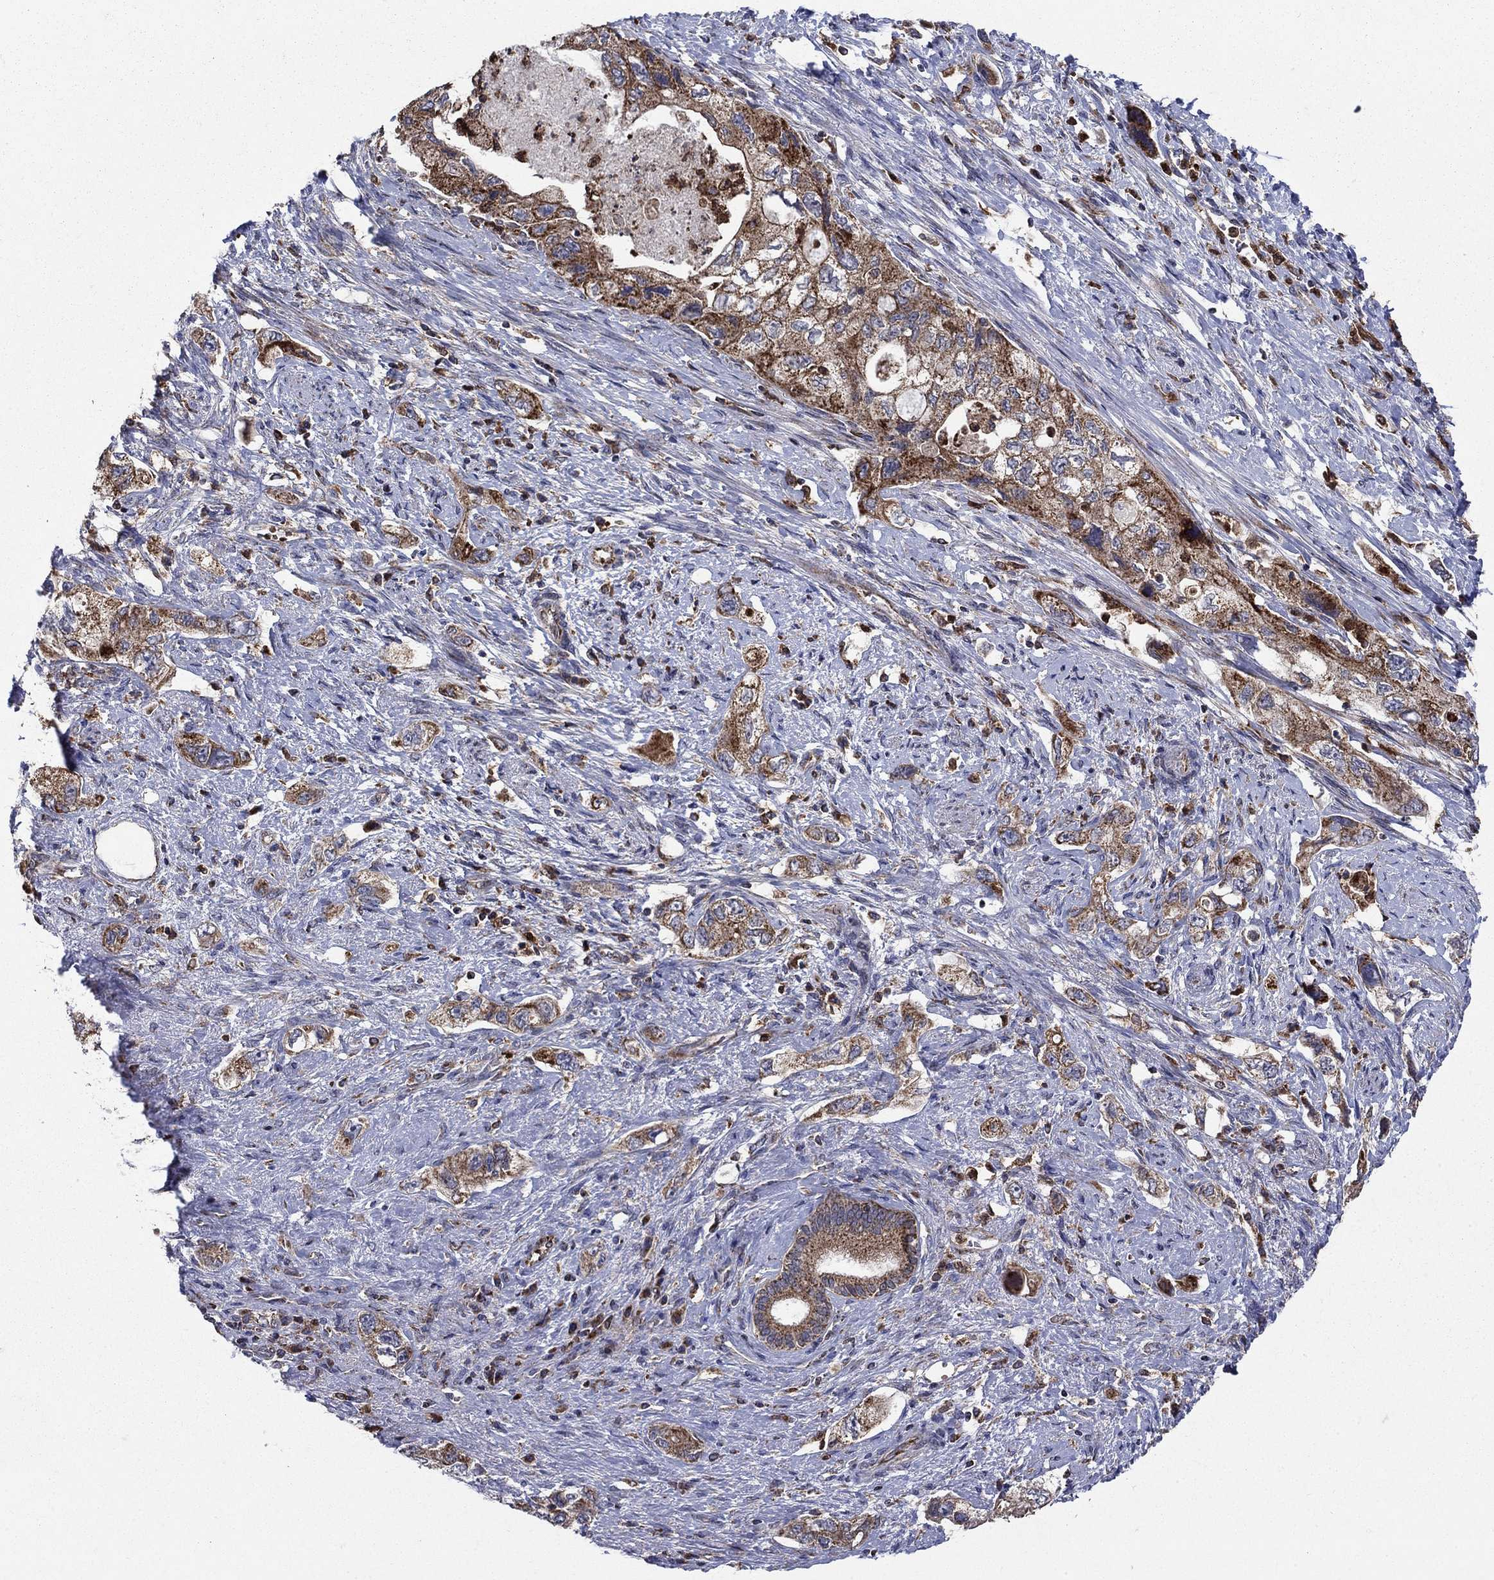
{"staining": {"intensity": "strong", "quantity": "25%-75%", "location": "cytoplasmic/membranous"}, "tissue": "pancreatic cancer", "cell_type": "Tumor cells", "image_type": "cancer", "snomed": [{"axis": "morphology", "description": "Adenocarcinoma, NOS"}, {"axis": "topography", "description": "Pancreas"}], "caption": "Strong cytoplasmic/membranous protein staining is seen in approximately 25%-75% of tumor cells in pancreatic cancer (adenocarcinoma).", "gene": "RNF19B", "patient": {"sex": "female", "age": 73}}